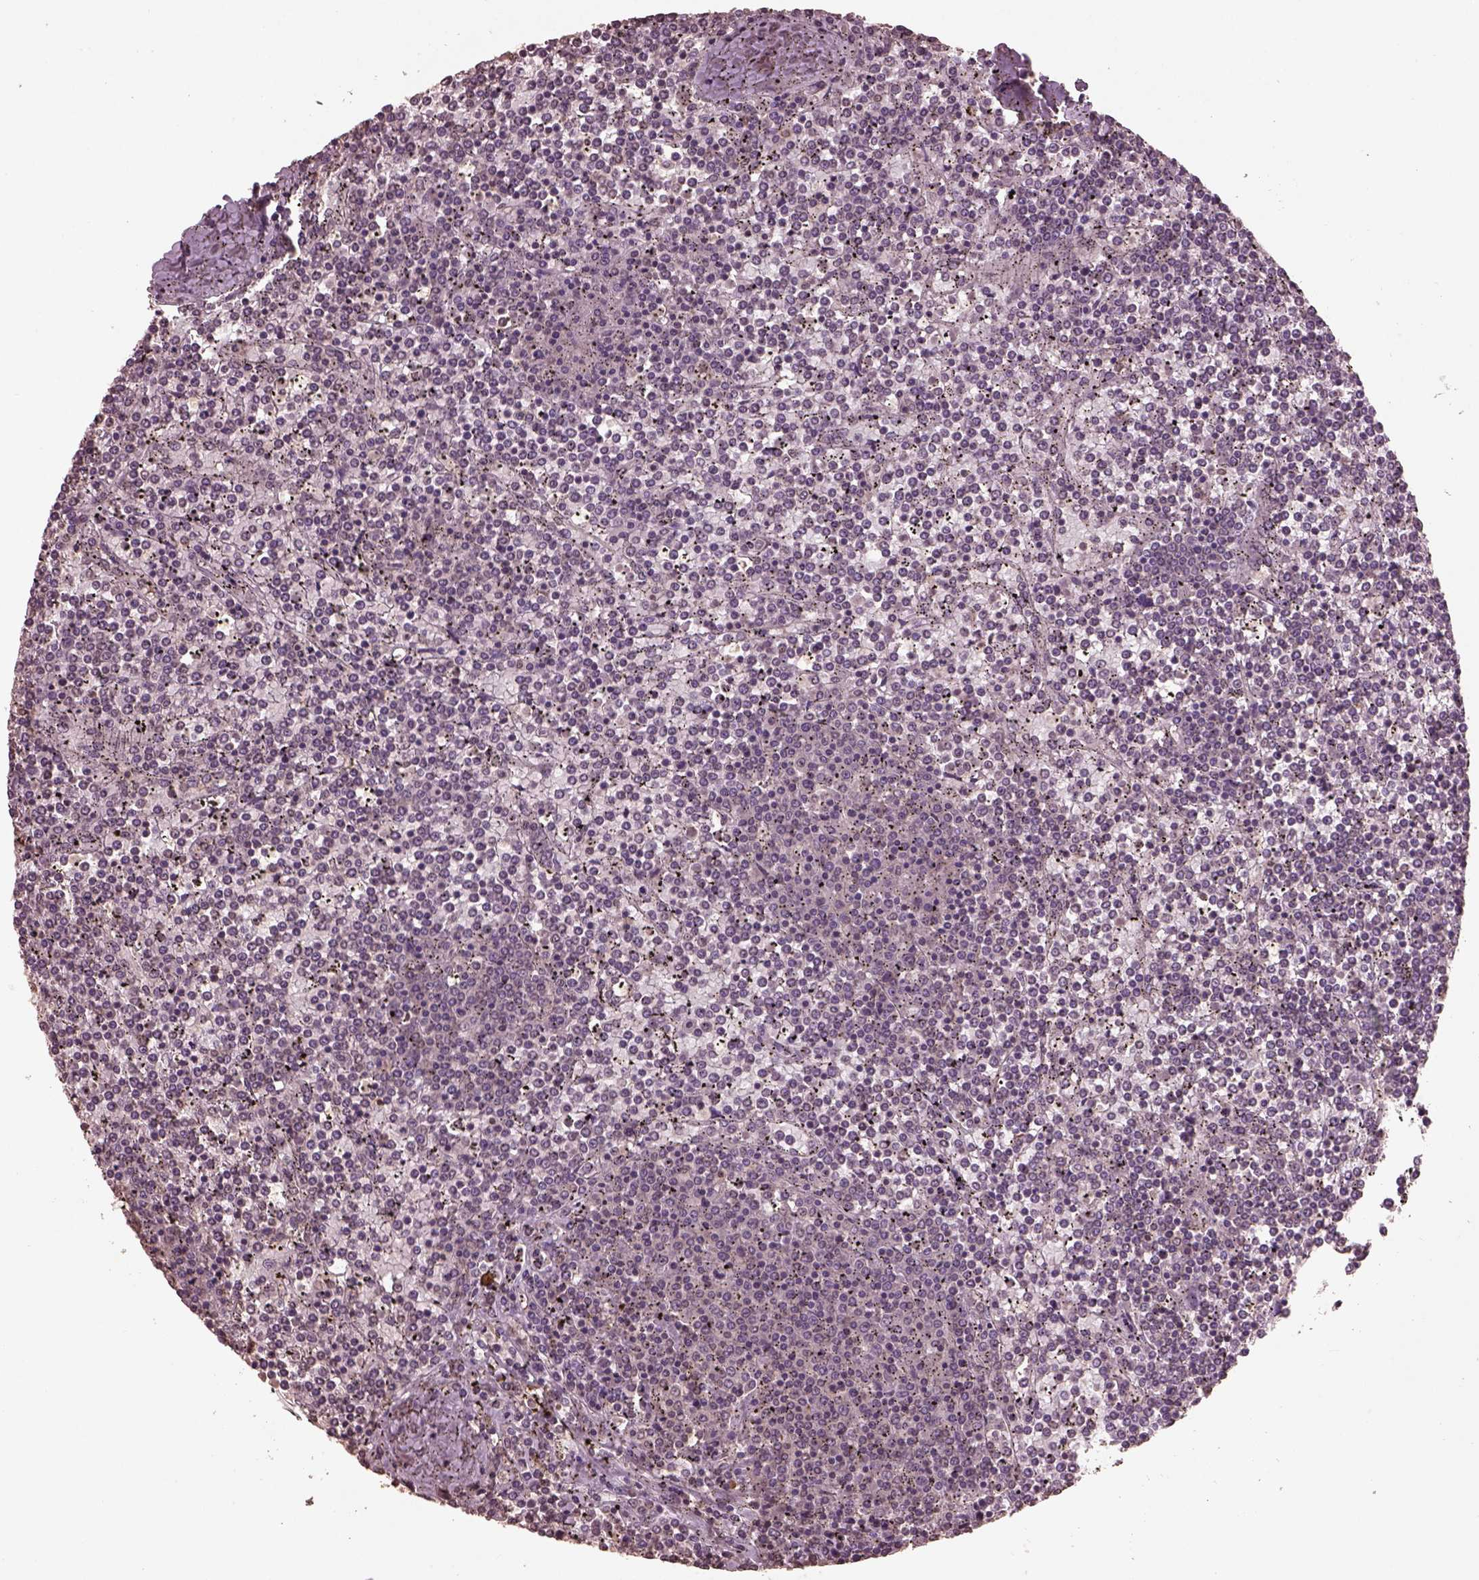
{"staining": {"intensity": "negative", "quantity": "none", "location": "none"}, "tissue": "lymphoma", "cell_type": "Tumor cells", "image_type": "cancer", "snomed": [{"axis": "morphology", "description": "Malignant lymphoma, non-Hodgkin's type, Low grade"}, {"axis": "topography", "description": "Spleen"}], "caption": "Tumor cells show no significant positivity in lymphoma.", "gene": "CPT1C", "patient": {"sex": "female", "age": 19}}